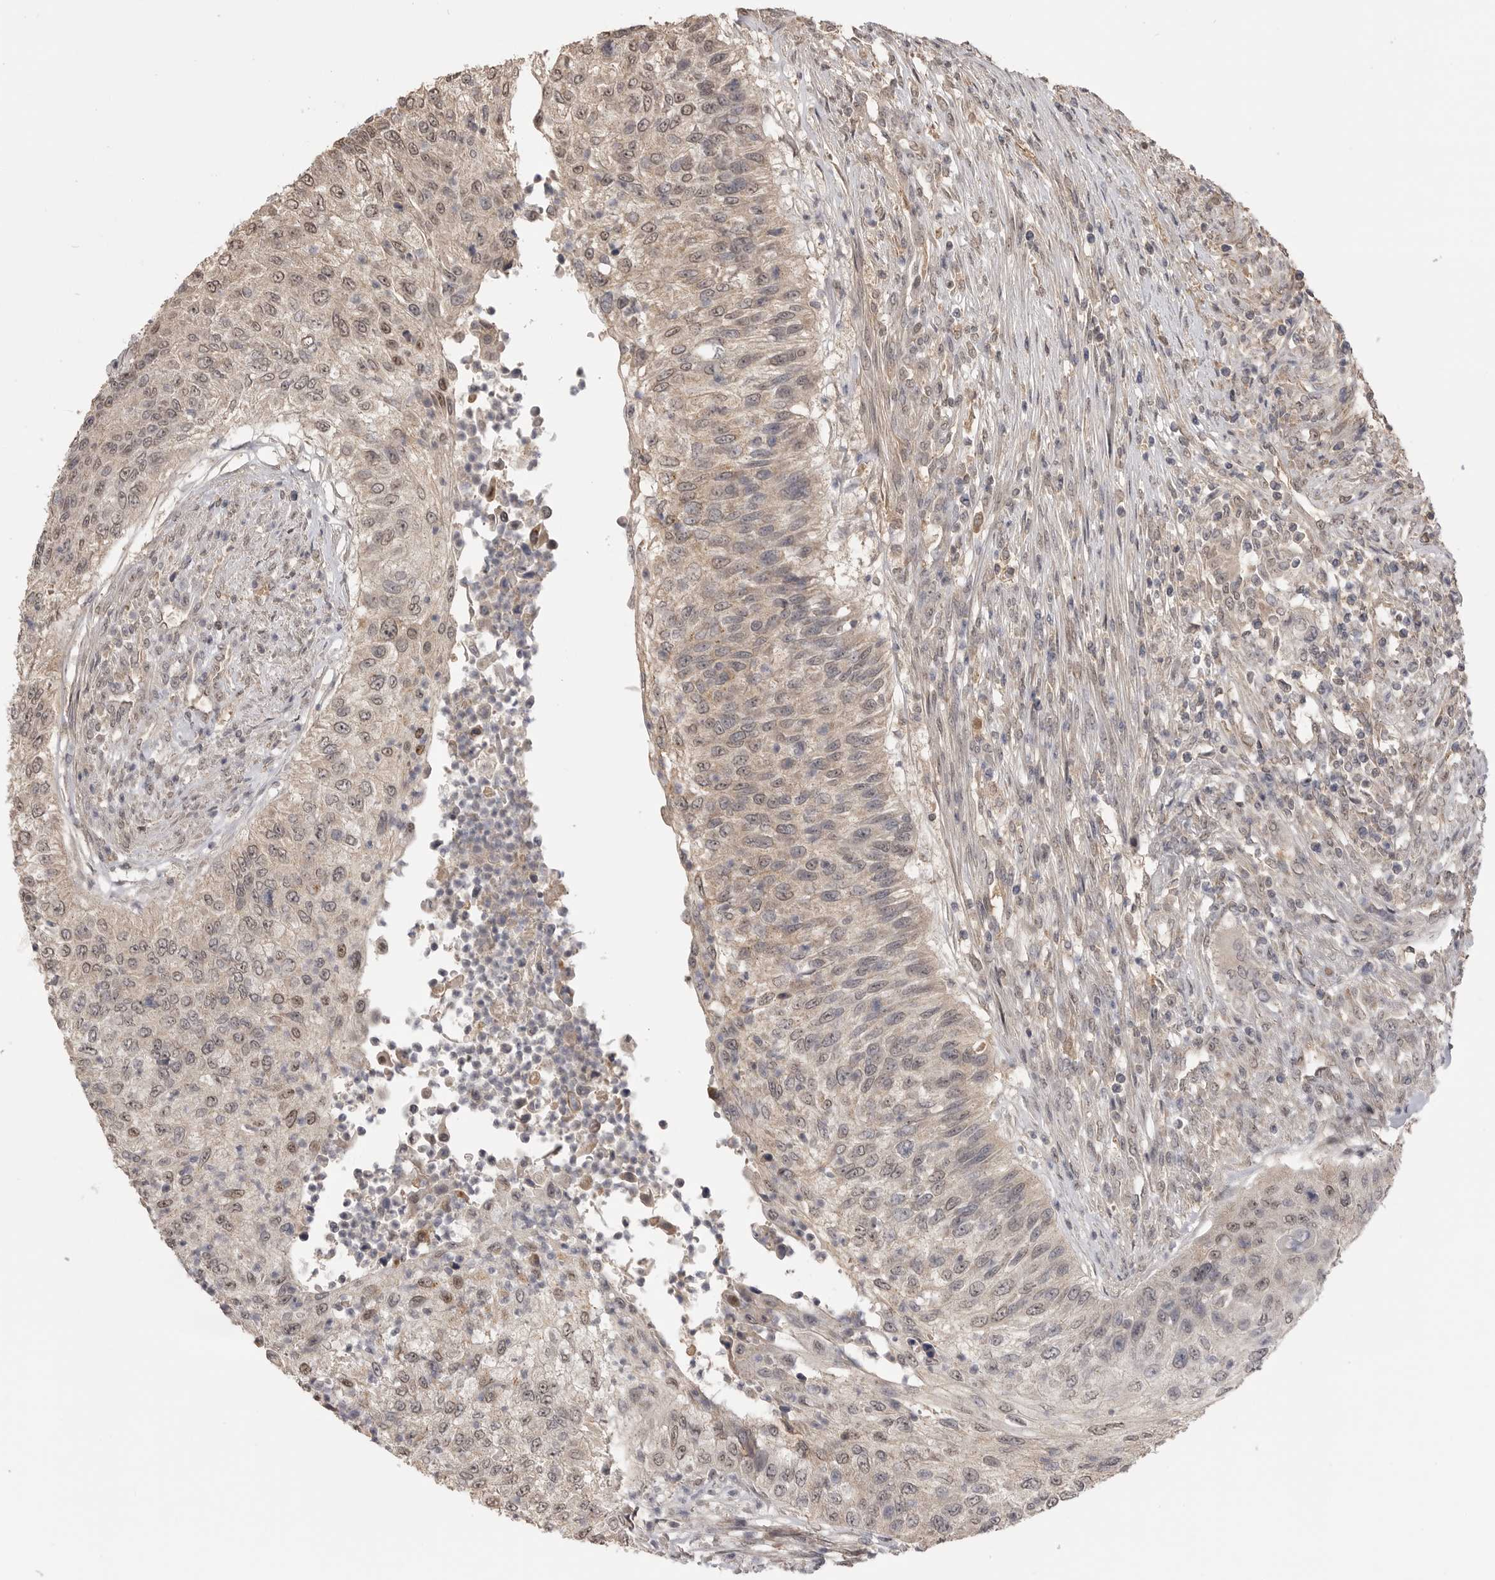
{"staining": {"intensity": "weak", "quantity": "25%-75%", "location": "nuclear"}, "tissue": "urothelial cancer", "cell_type": "Tumor cells", "image_type": "cancer", "snomed": [{"axis": "morphology", "description": "Urothelial carcinoma, High grade"}, {"axis": "topography", "description": "Urinary bladder"}], "caption": "IHC photomicrograph of neoplastic tissue: urothelial carcinoma (high-grade) stained using immunohistochemistry exhibits low levels of weak protein expression localized specifically in the nuclear of tumor cells, appearing as a nuclear brown color.", "gene": "ASPSCR1", "patient": {"sex": "female", "age": 60}}